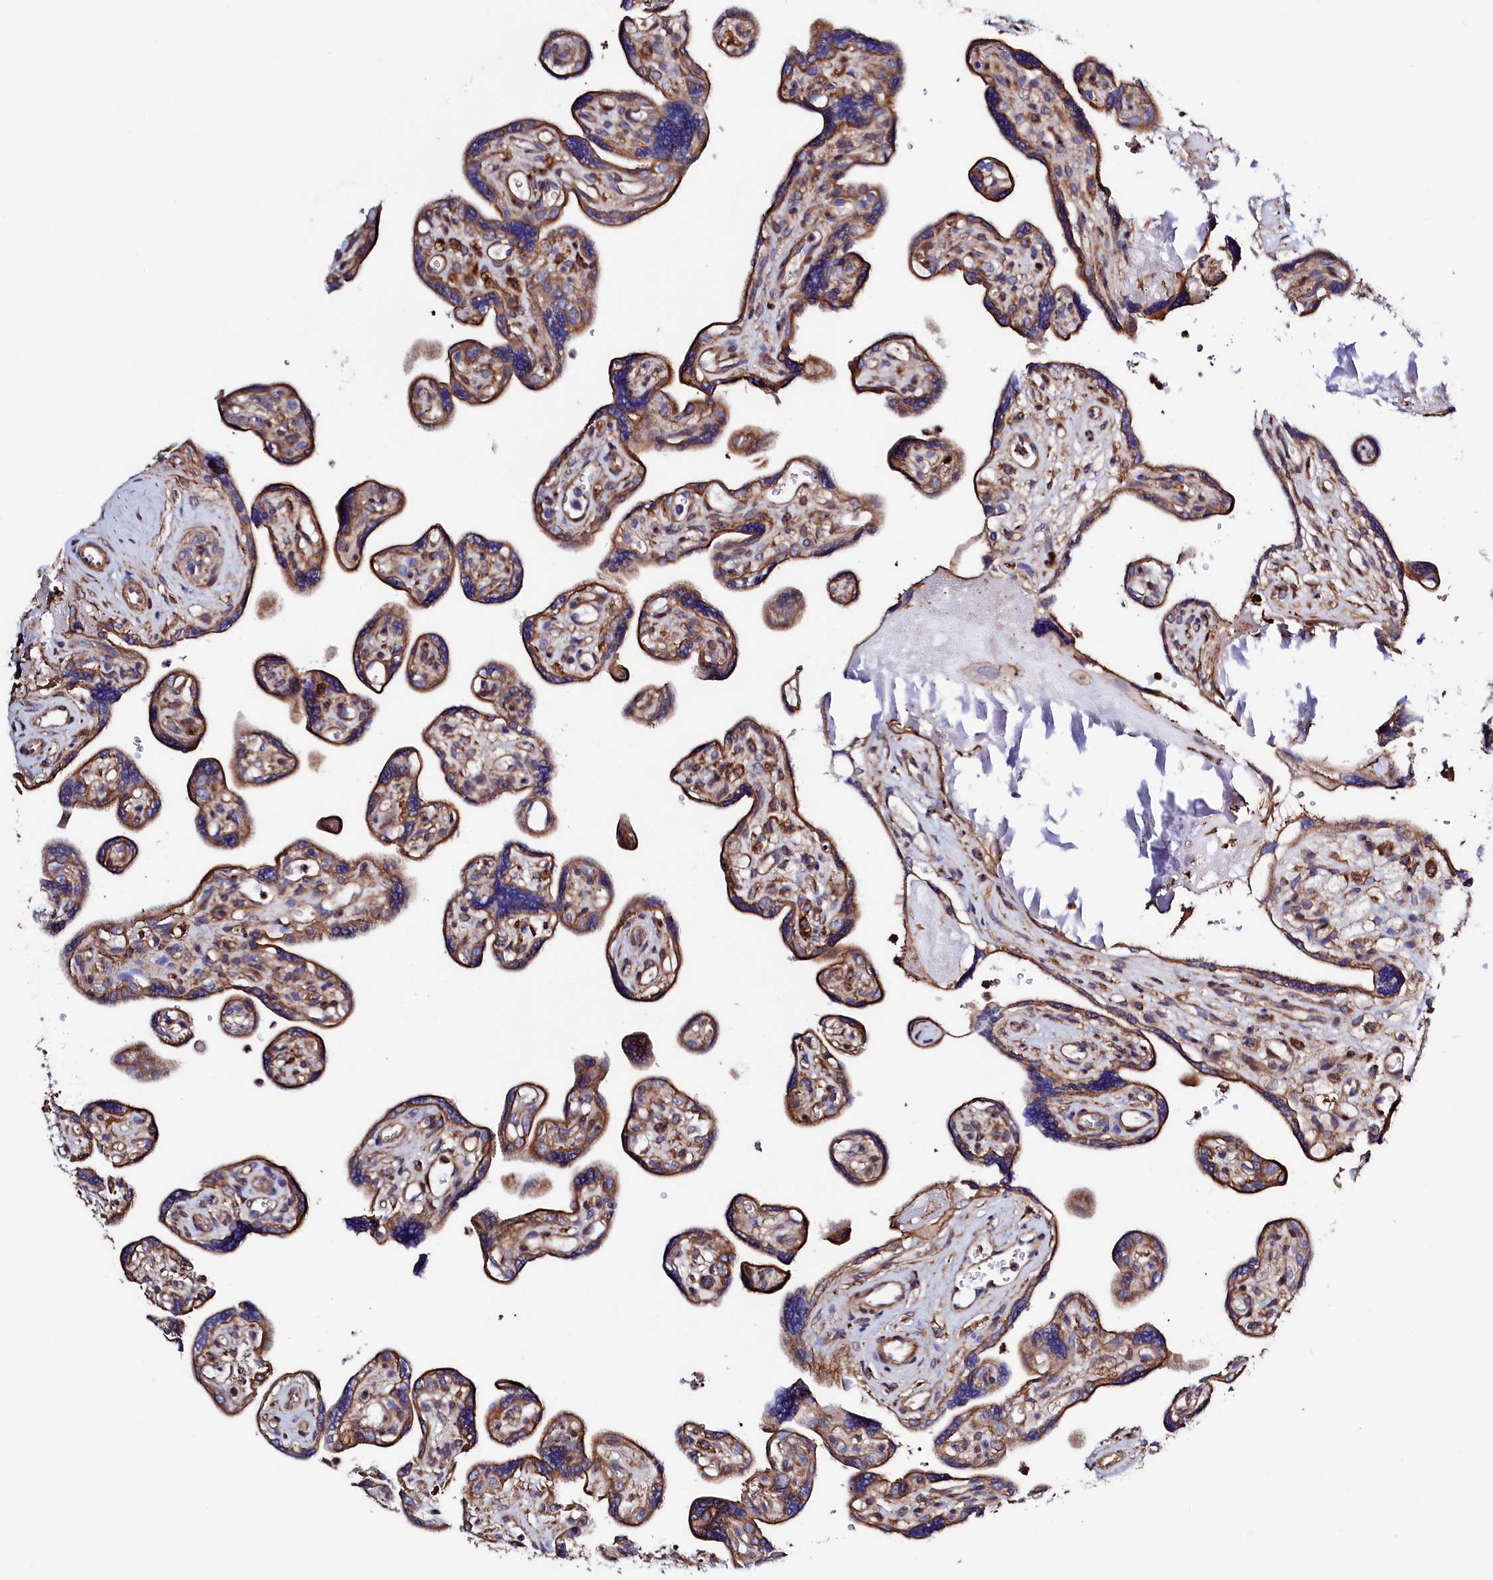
{"staining": {"intensity": "moderate", "quantity": ">75%", "location": "cytoplasmic/membranous"}, "tissue": "placenta", "cell_type": "Trophoblastic cells", "image_type": "normal", "snomed": [{"axis": "morphology", "description": "Normal tissue, NOS"}, {"axis": "topography", "description": "Placenta"}], "caption": "Brown immunohistochemical staining in unremarkable placenta shows moderate cytoplasmic/membranous positivity in about >75% of trophoblastic cells. The protein of interest is shown in brown color, while the nuclei are stained blue.", "gene": "STAMBPL1", "patient": {"sex": "female", "age": 39}}